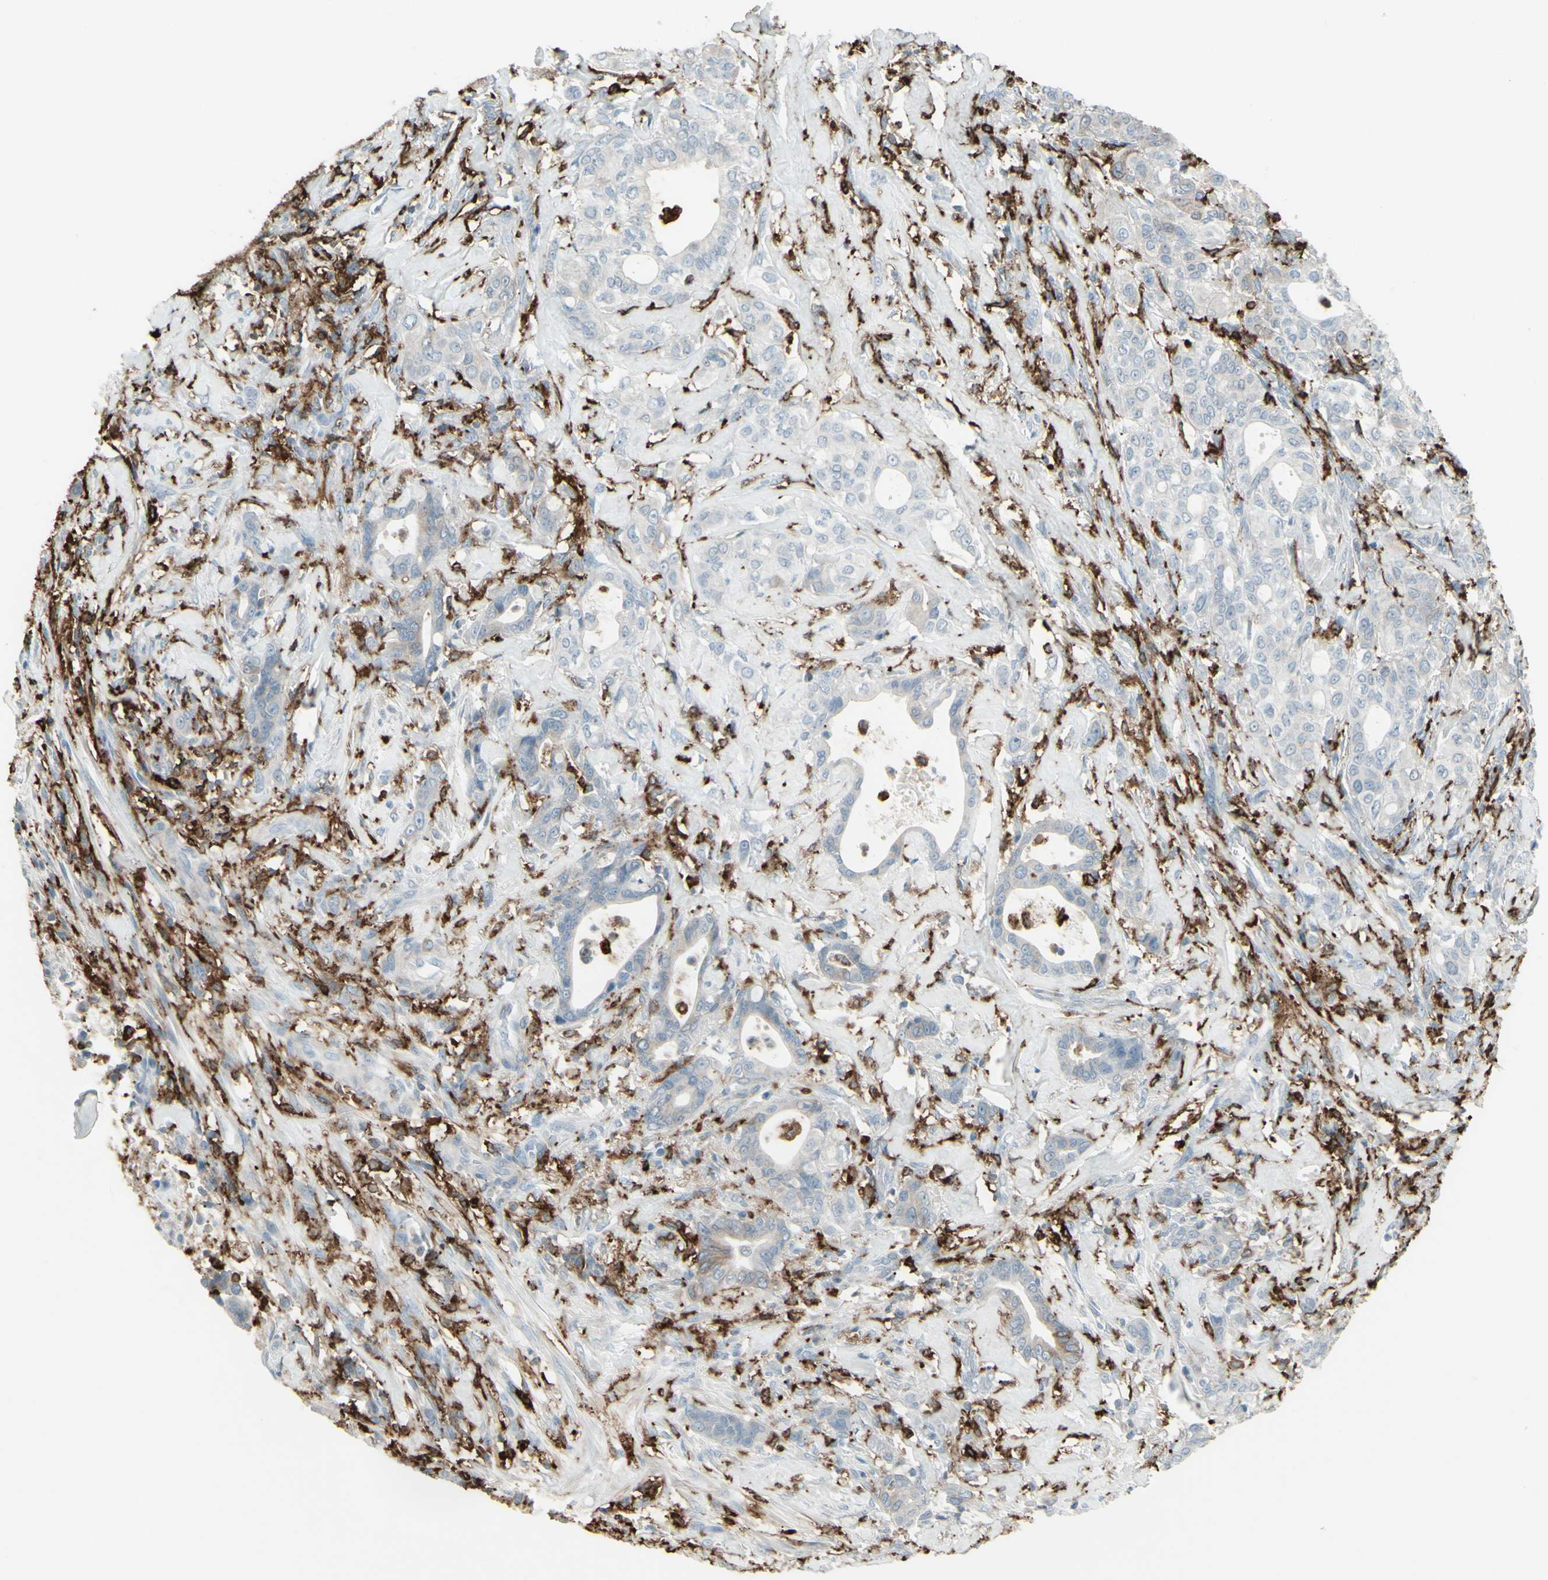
{"staining": {"intensity": "weak", "quantity": "<25%", "location": "cytoplasmic/membranous"}, "tissue": "liver cancer", "cell_type": "Tumor cells", "image_type": "cancer", "snomed": [{"axis": "morphology", "description": "Cholangiocarcinoma"}, {"axis": "topography", "description": "Liver"}], "caption": "There is no significant expression in tumor cells of cholangiocarcinoma (liver). (DAB immunohistochemistry (IHC) with hematoxylin counter stain).", "gene": "HLA-DPB1", "patient": {"sex": "female", "age": 67}}